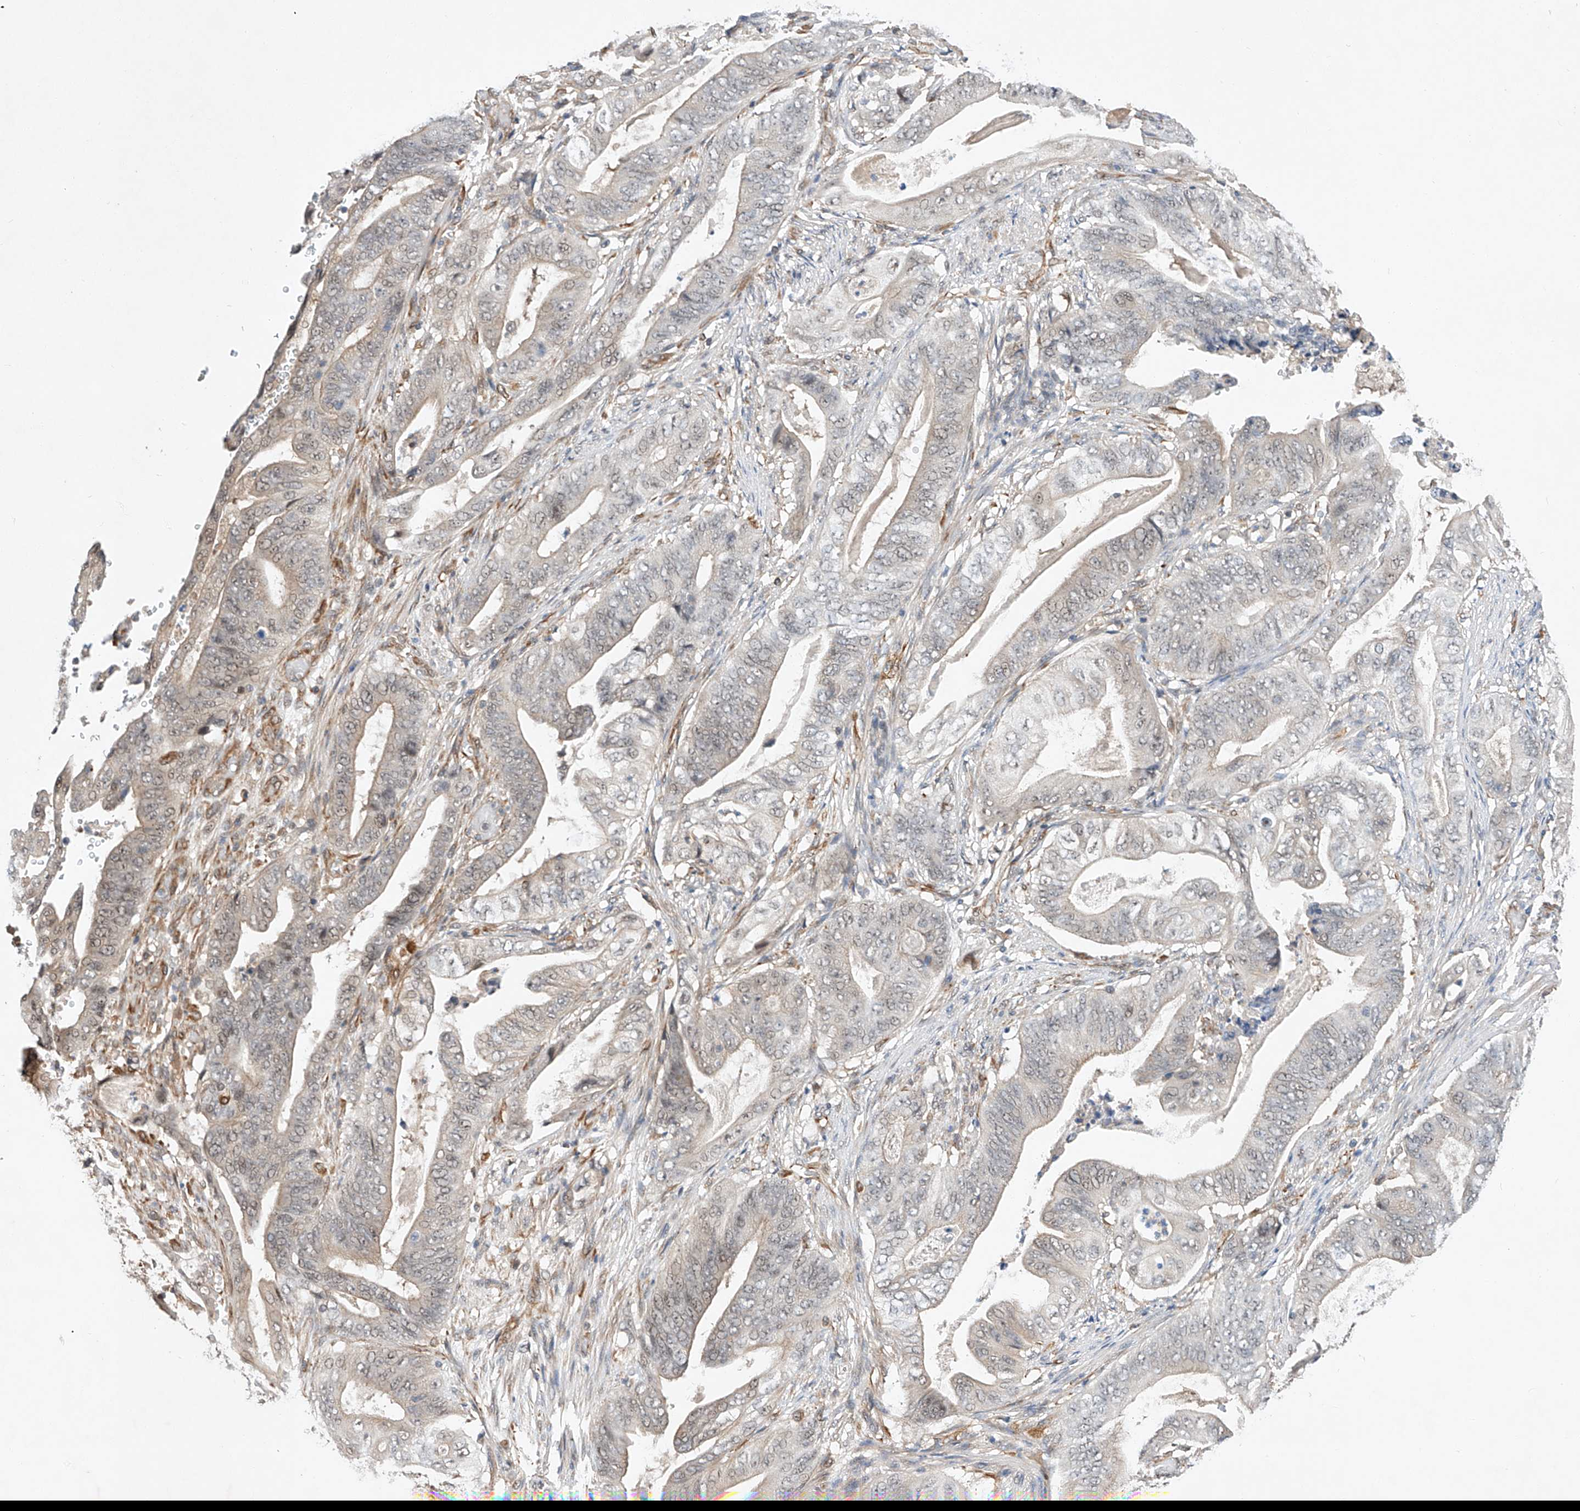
{"staining": {"intensity": "weak", "quantity": "<25%", "location": "cytoplasmic/membranous,nuclear"}, "tissue": "stomach cancer", "cell_type": "Tumor cells", "image_type": "cancer", "snomed": [{"axis": "morphology", "description": "Adenocarcinoma, NOS"}, {"axis": "topography", "description": "Stomach"}], "caption": "This photomicrograph is of adenocarcinoma (stomach) stained with IHC to label a protein in brown with the nuclei are counter-stained blue. There is no staining in tumor cells.", "gene": "AMD1", "patient": {"sex": "female", "age": 73}}